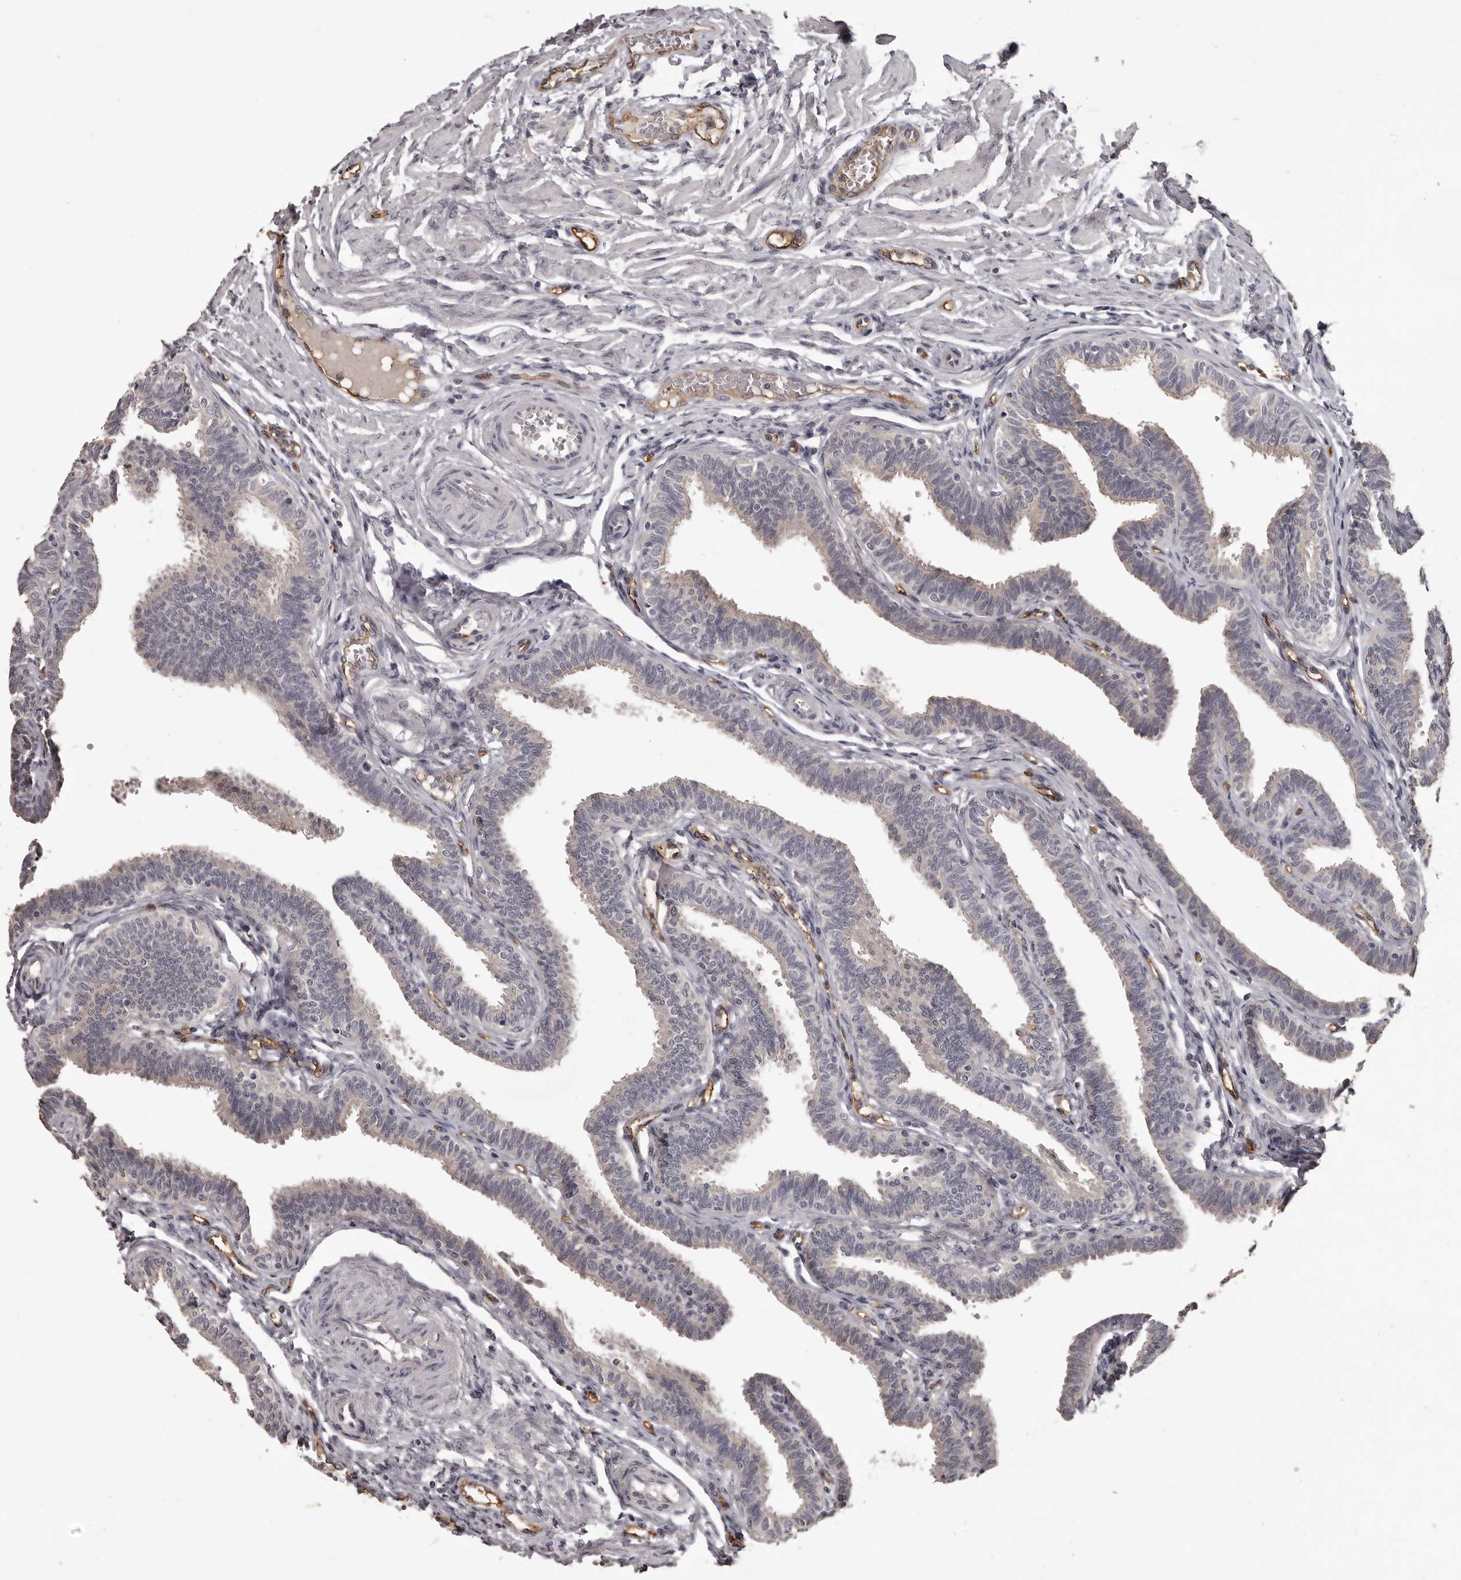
{"staining": {"intensity": "moderate", "quantity": "<25%", "location": "cytoplasmic/membranous"}, "tissue": "fallopian tube", "cell_type": "Glandular cells", "image_type": "normal", "snomed": [{"axis": "morphology", "description": "Normal tissue, NOS"}, {"axis": "topography", "description": "Fallopian tube"}, {"axis": "topography", "description": "Ovary"}], "caption": "This is an image of immunohistochemistry staining of benign fallopian tube, which shows moderate positivity in the cytoplasmic/membranous of glandular cells.", "gene": "GPR78", "patient": {"sex": "female", "age": 23}}